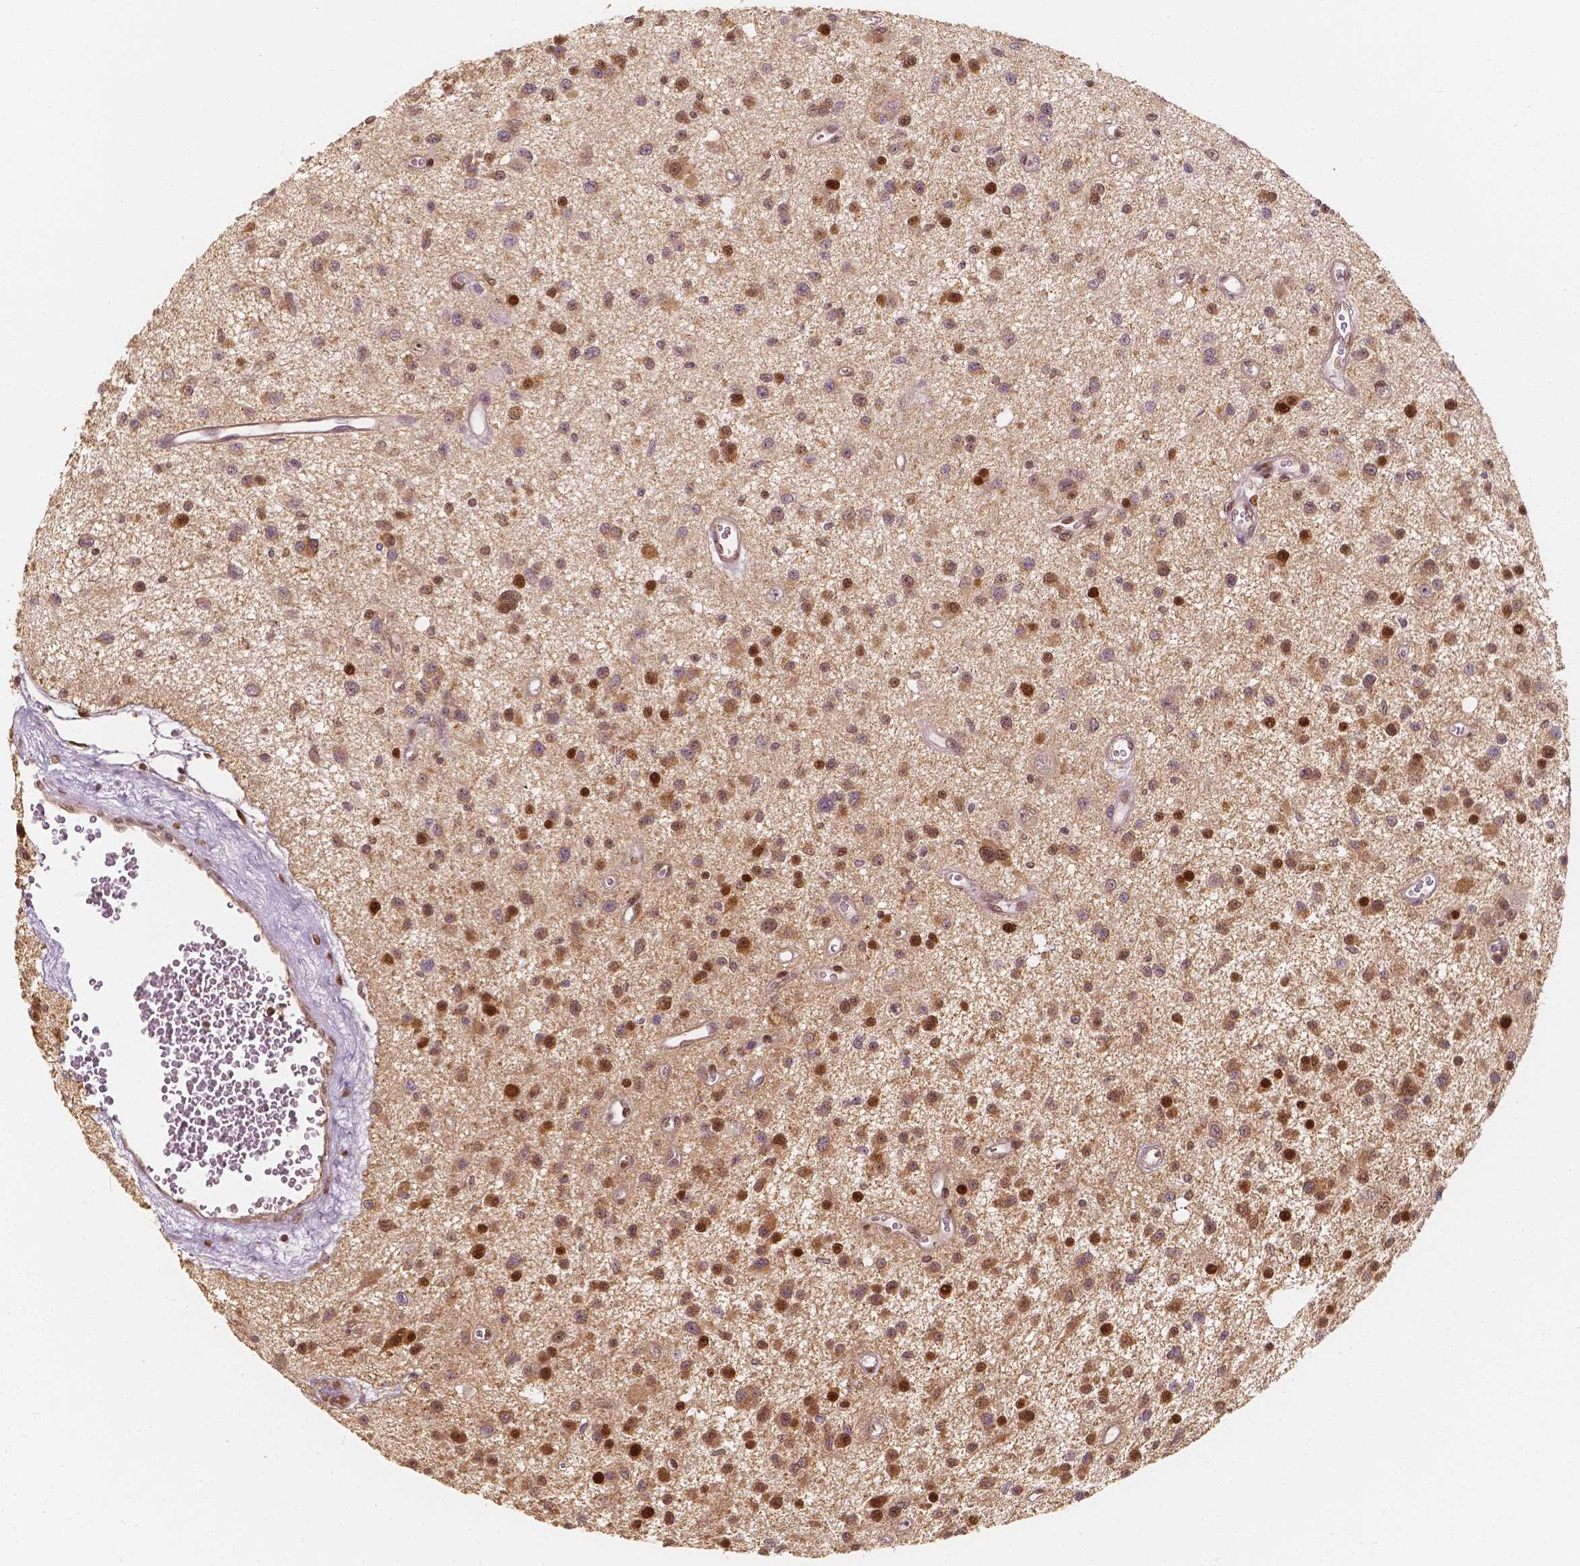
{"staining": {"intensity": "moderate", "quantity": "25%-75%", "location": "cytoplasmic/membranous,nuclear"}, "tissue": "glioma", "cell_type": "Tumor cells", "image_type": "cancer", "snomed": [{"axis": "morphology", "description": "Glioma, malignant, Low grade"}, {"axis": "topography", "description": "Brain"}], "caption": "Glioma tissue displays moderate cytoplasmic/membranous and nuclear positivity in approximately 25%-75% of tumor cells, visualized by immunohistochemistry.", "gene": "TBC1D17", "patient": {"sex": "male", "age": 43}}